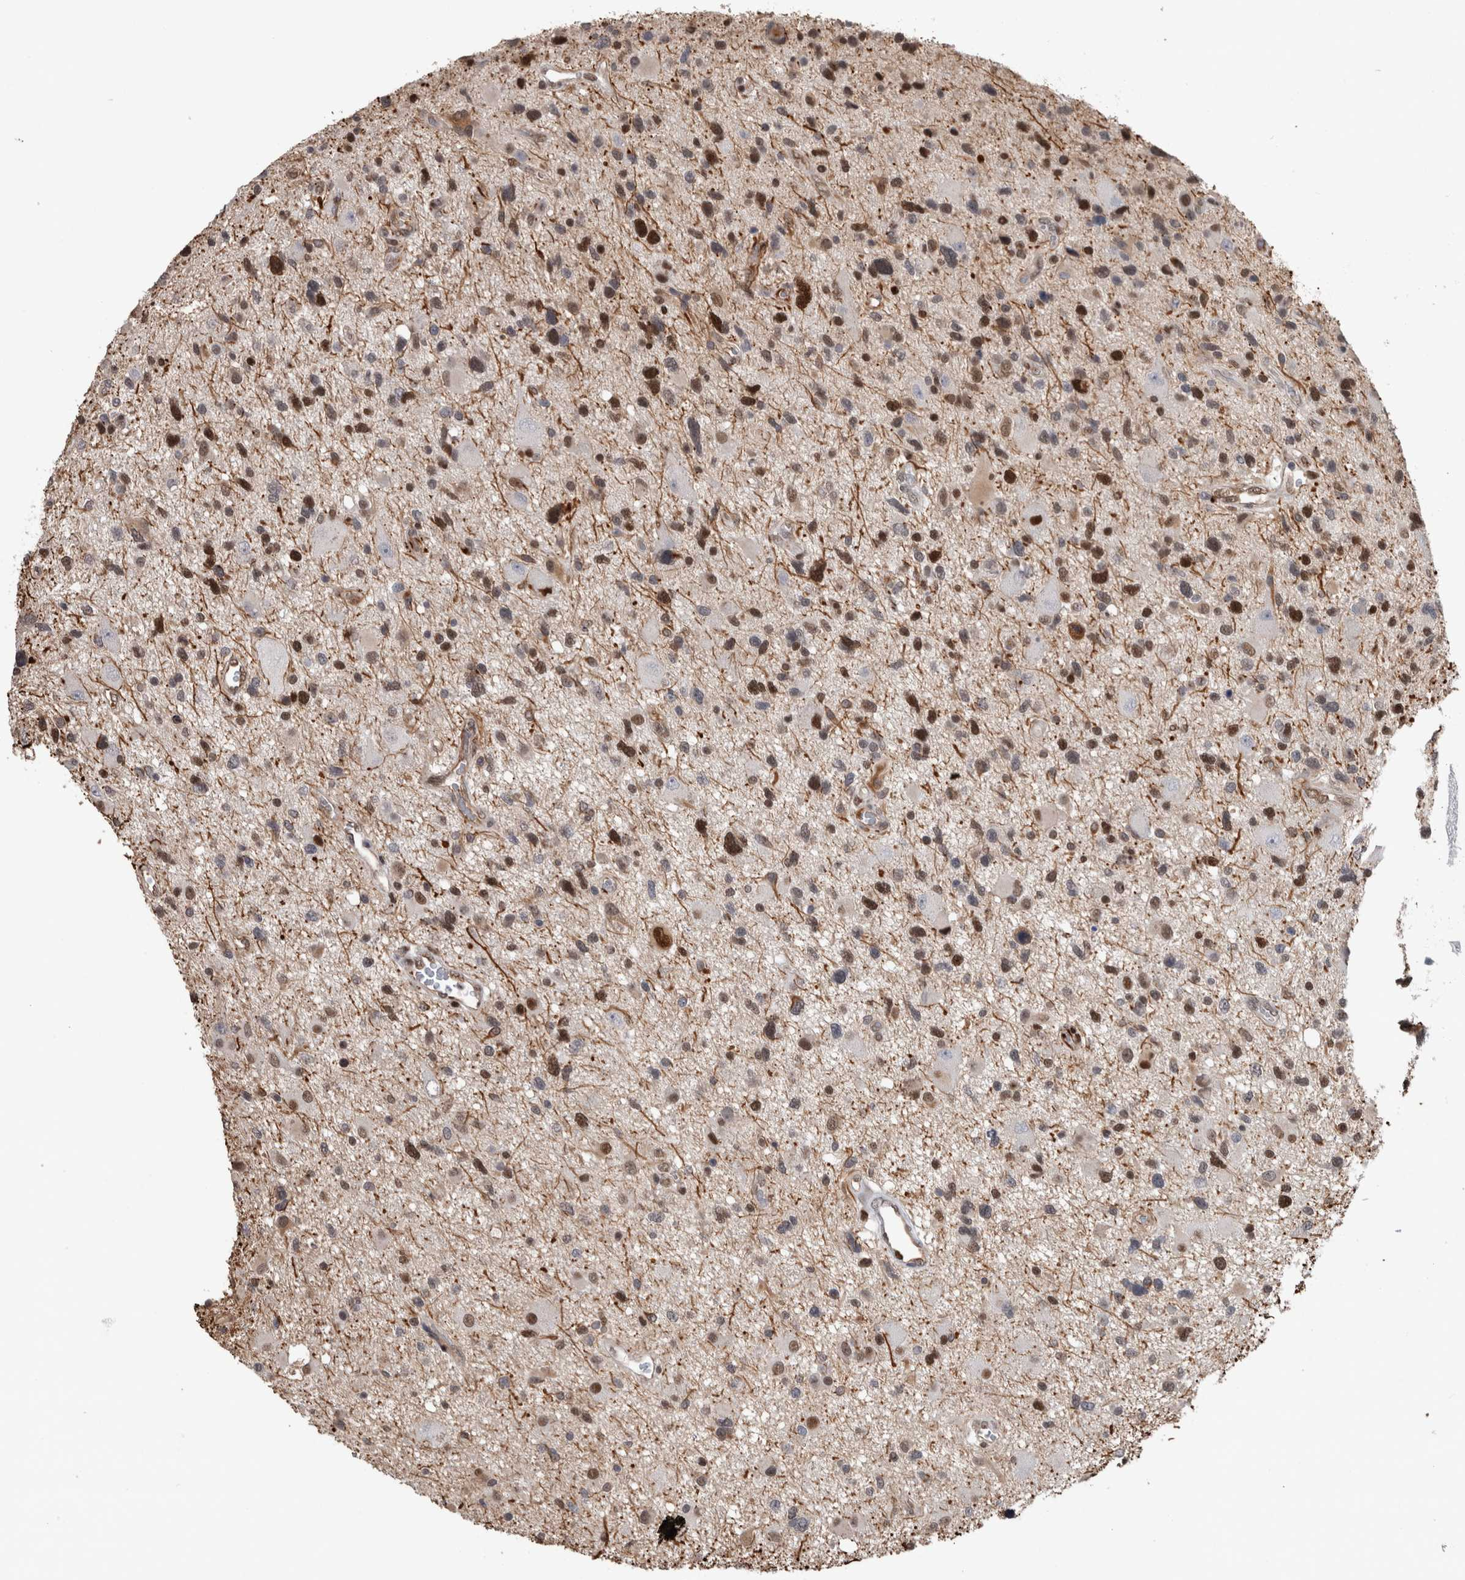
{"staining": {"intensity": "strong", "quantity": "25%-75%", "location": "nuclear"}, "tissue": "glioma", "cell_type": "Tumor cells", "image_type": "cancer", "snomed": [{"axis": "morphology", "description": "Glioma, malignant, High grade"}, {"axis": "topography", "description": "Brain"}], "caption": "Approximately 25%-75% of tumor cells in glioma display strong nuclear protein expression as visualized by brown immunohistochemical staining.", "gene": "POLD2", "patient": {"sex": "male", "age": 33}}